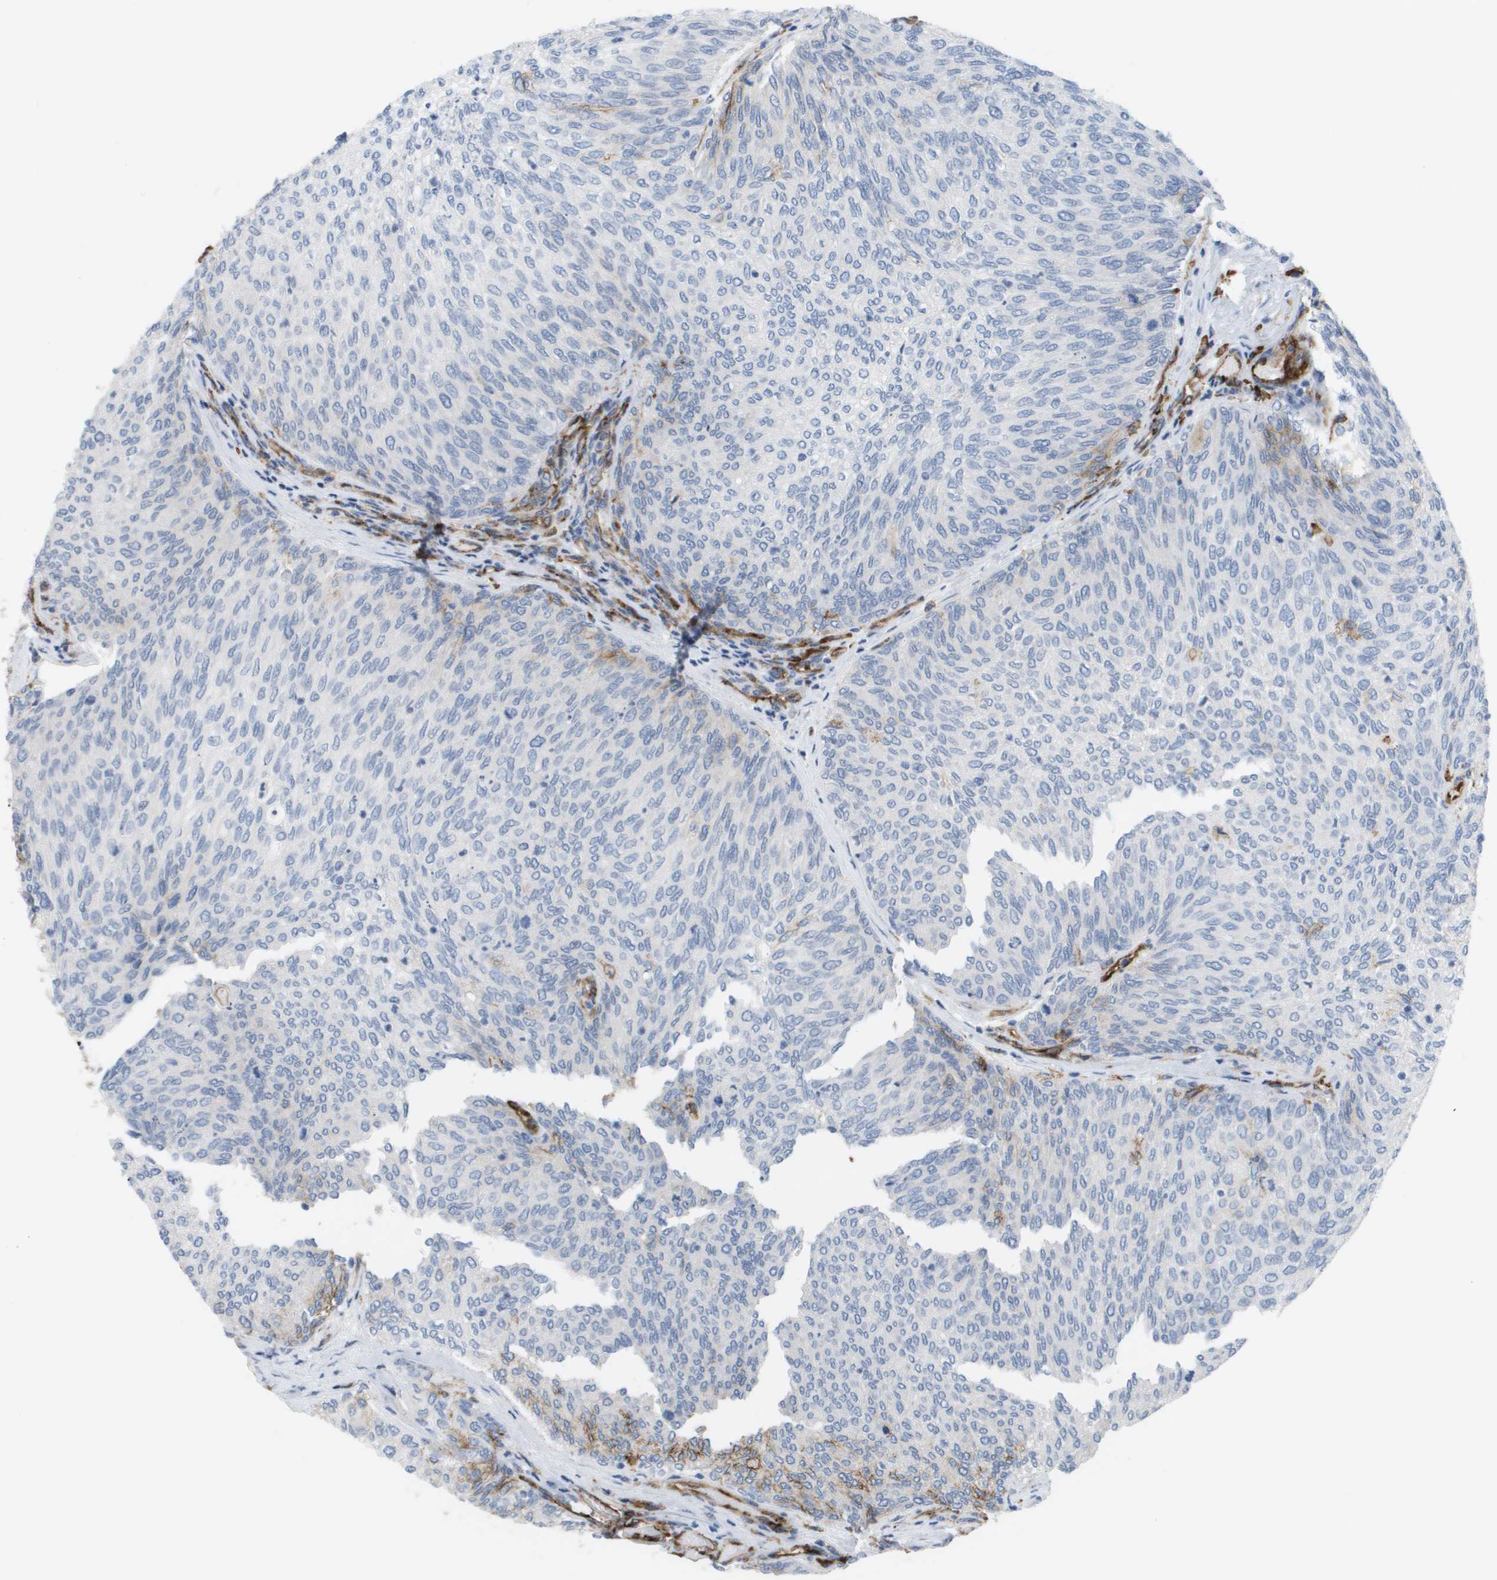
{"staining": {"intensity": "weak", "quantity": "<25%", "location": "cytoplasmic/membranous"}, "tissue": "urothelial cancer", "cell_type": "Tumor cells", "image_type": "cancer", "snomed": [{"axis": "morphology", "description": "Urothelial carcinoma, Low grade"}, {"axis": "topography", "description": "Urinary bladder"}], "caption": "The IHC photomicrograph has no significant positivity in tumor cells of urothelial cancer tissue.", "gene": "ANGPT2", "patient": {"sex": "female", "age": 79}}